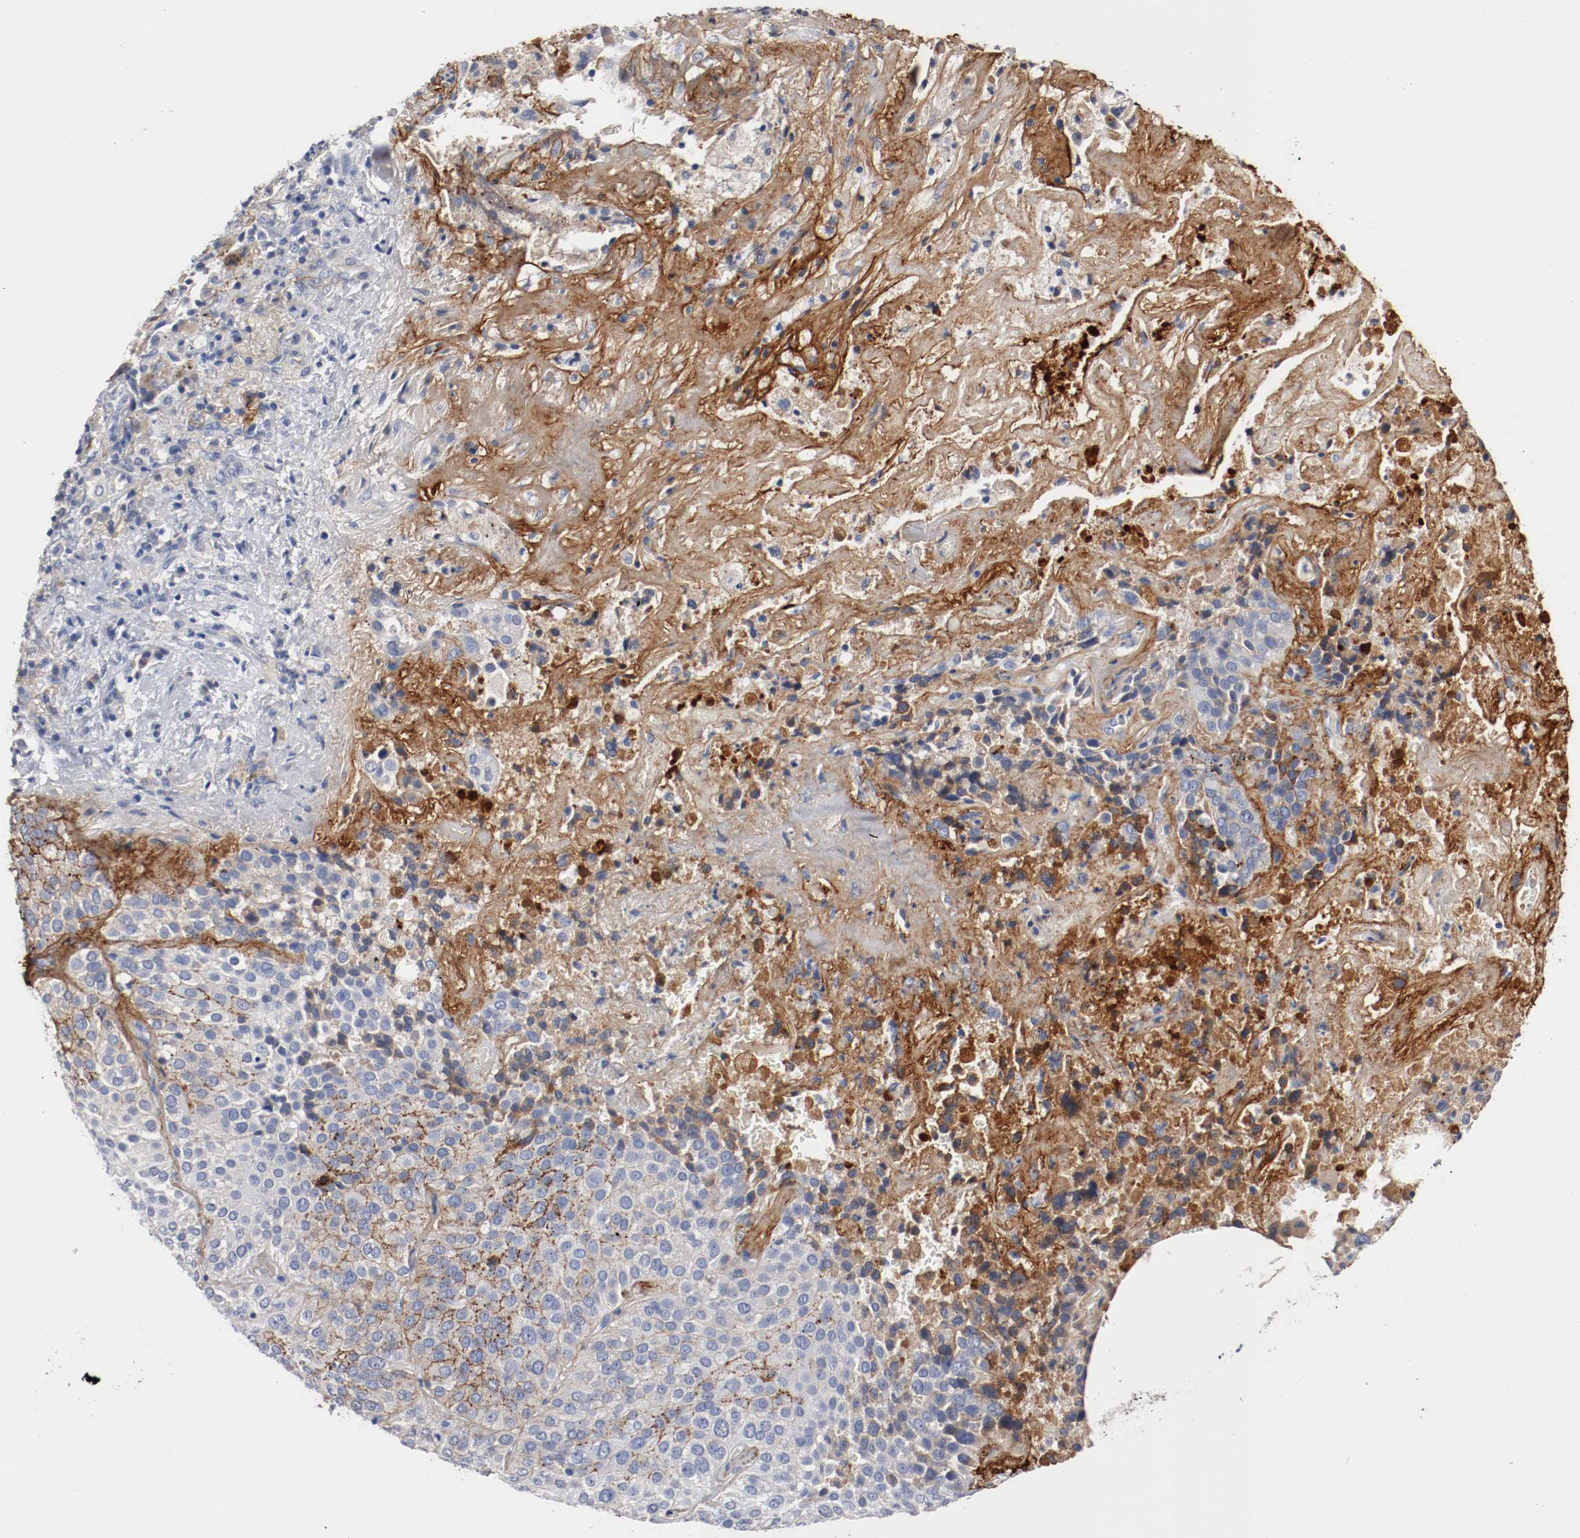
{"staining": {"intensity": "moderate", "quantity": "25%-75%", "location": "cytoplasmic/membranous"}, "tissue": "lung cancer", "cell_type": "Tumor cells", "image_type": "cancer", "snomed": [{"axis": "morphology", "description": "Squamous cell carcinoma, NOS"}, {"axis": "topography", "description": "Lung"}], "caption": "IHC photomicrograph of neoplastic tissue: squamous cell carcinoma (lung) stained using immunohistochemistry displays medium levels of moderate protein expression localized specifically in the cytoplasmic/membranous of tumor cells, appearing as a cytoplasmic/membranous brown color.", "gene": "TNC", "patient": {"sex": "male", "age": 54}}